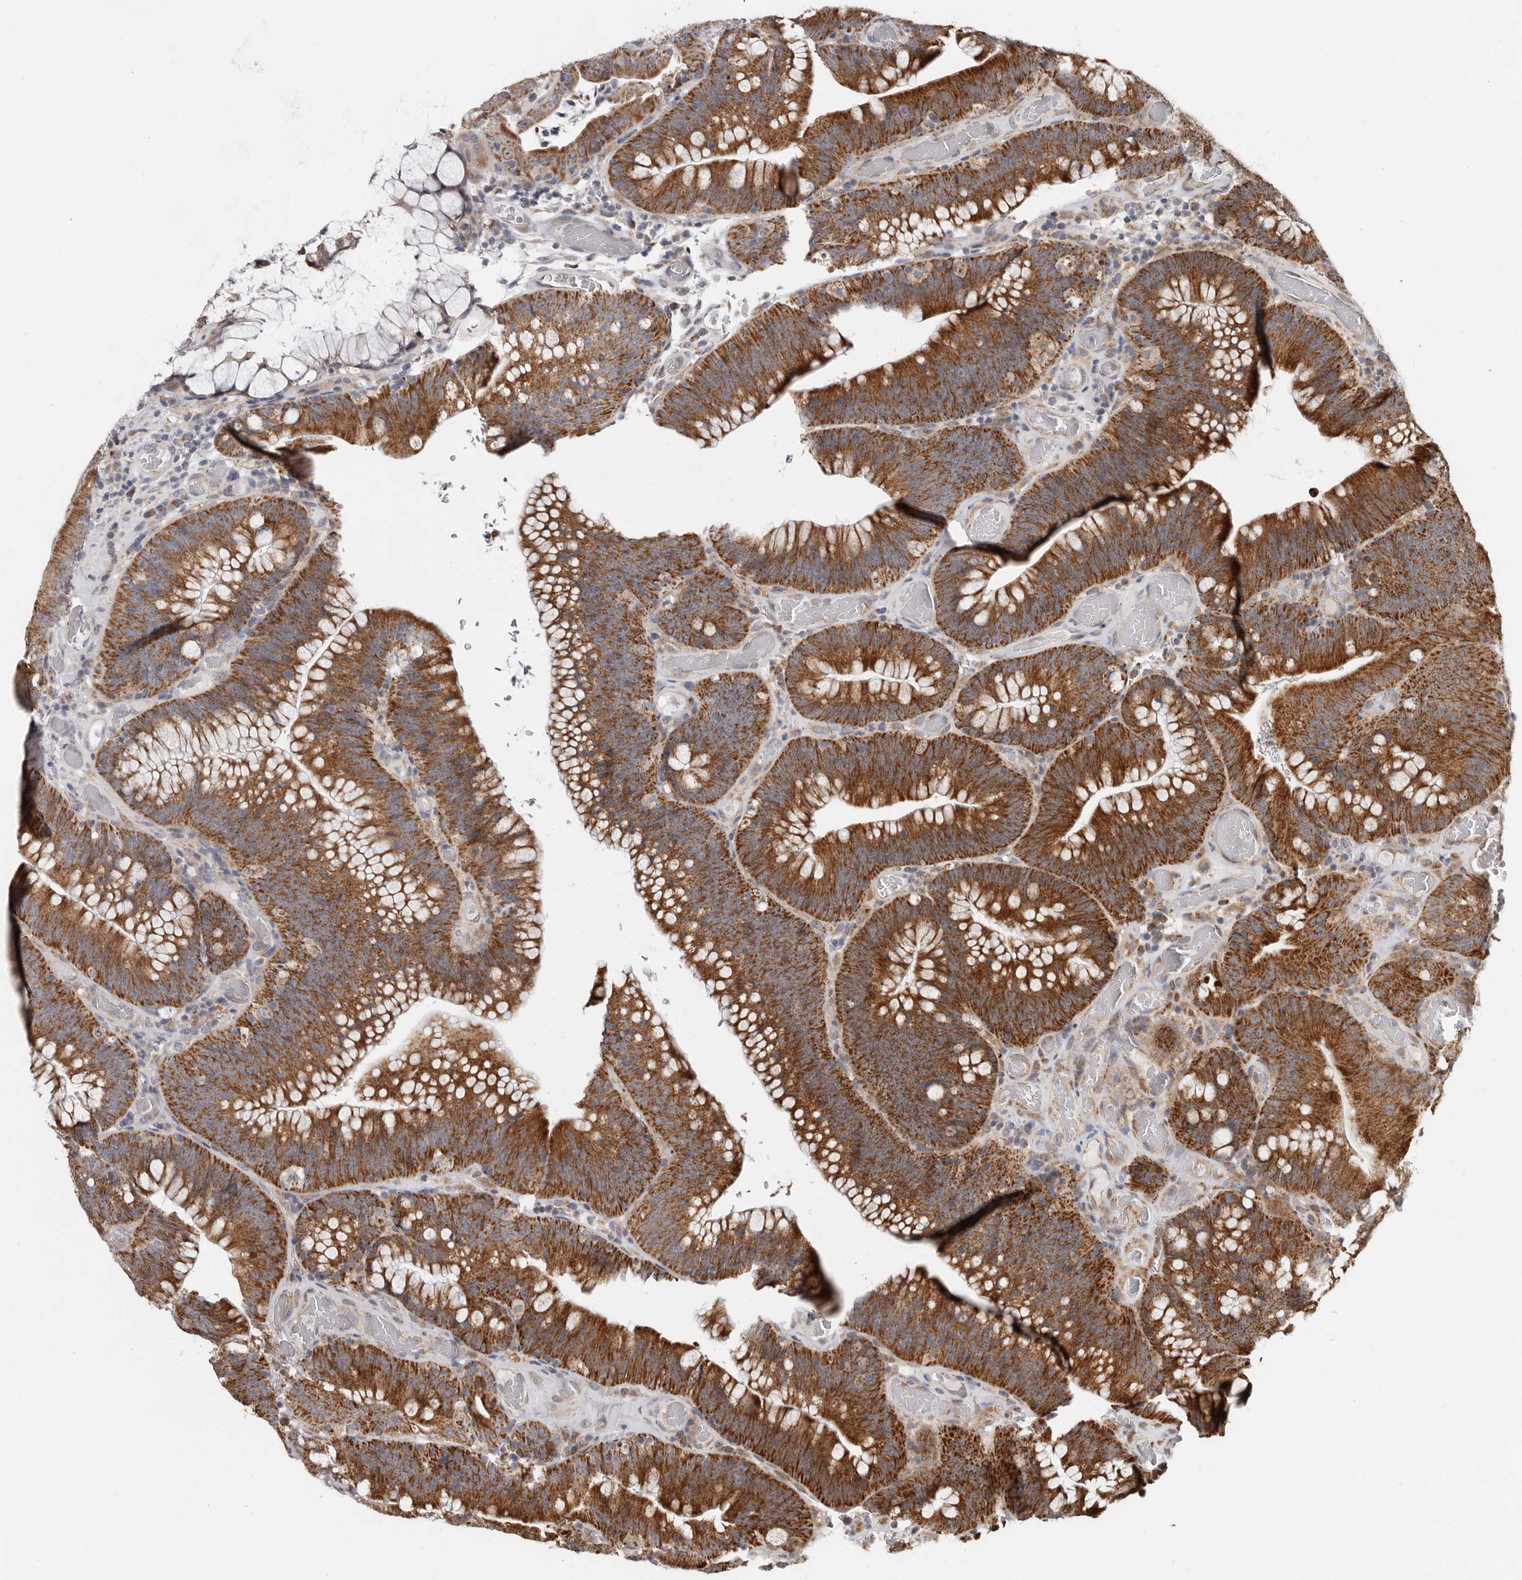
{"staining": {"intensity": "moderate", "quantity": ">75%", "location": "cytoplasmic/membranous"}, "tissue": "colorectal cancer", "cell_type": "Tumor cells", "image_type": "cancer", "snomed": [{"axis": "morphology", "description": "Normal tissue, NOS"}, {"axis": "topography", "description": "Colon"}], "caption": "Brown immunohistochemical staining in human colorectal cancer demonstrates moderate cytoplasmic/membranous staining in about >75% of tumor cells.", "gene": "MRPL18", "patient": {"sex": "female", "age": 82}}